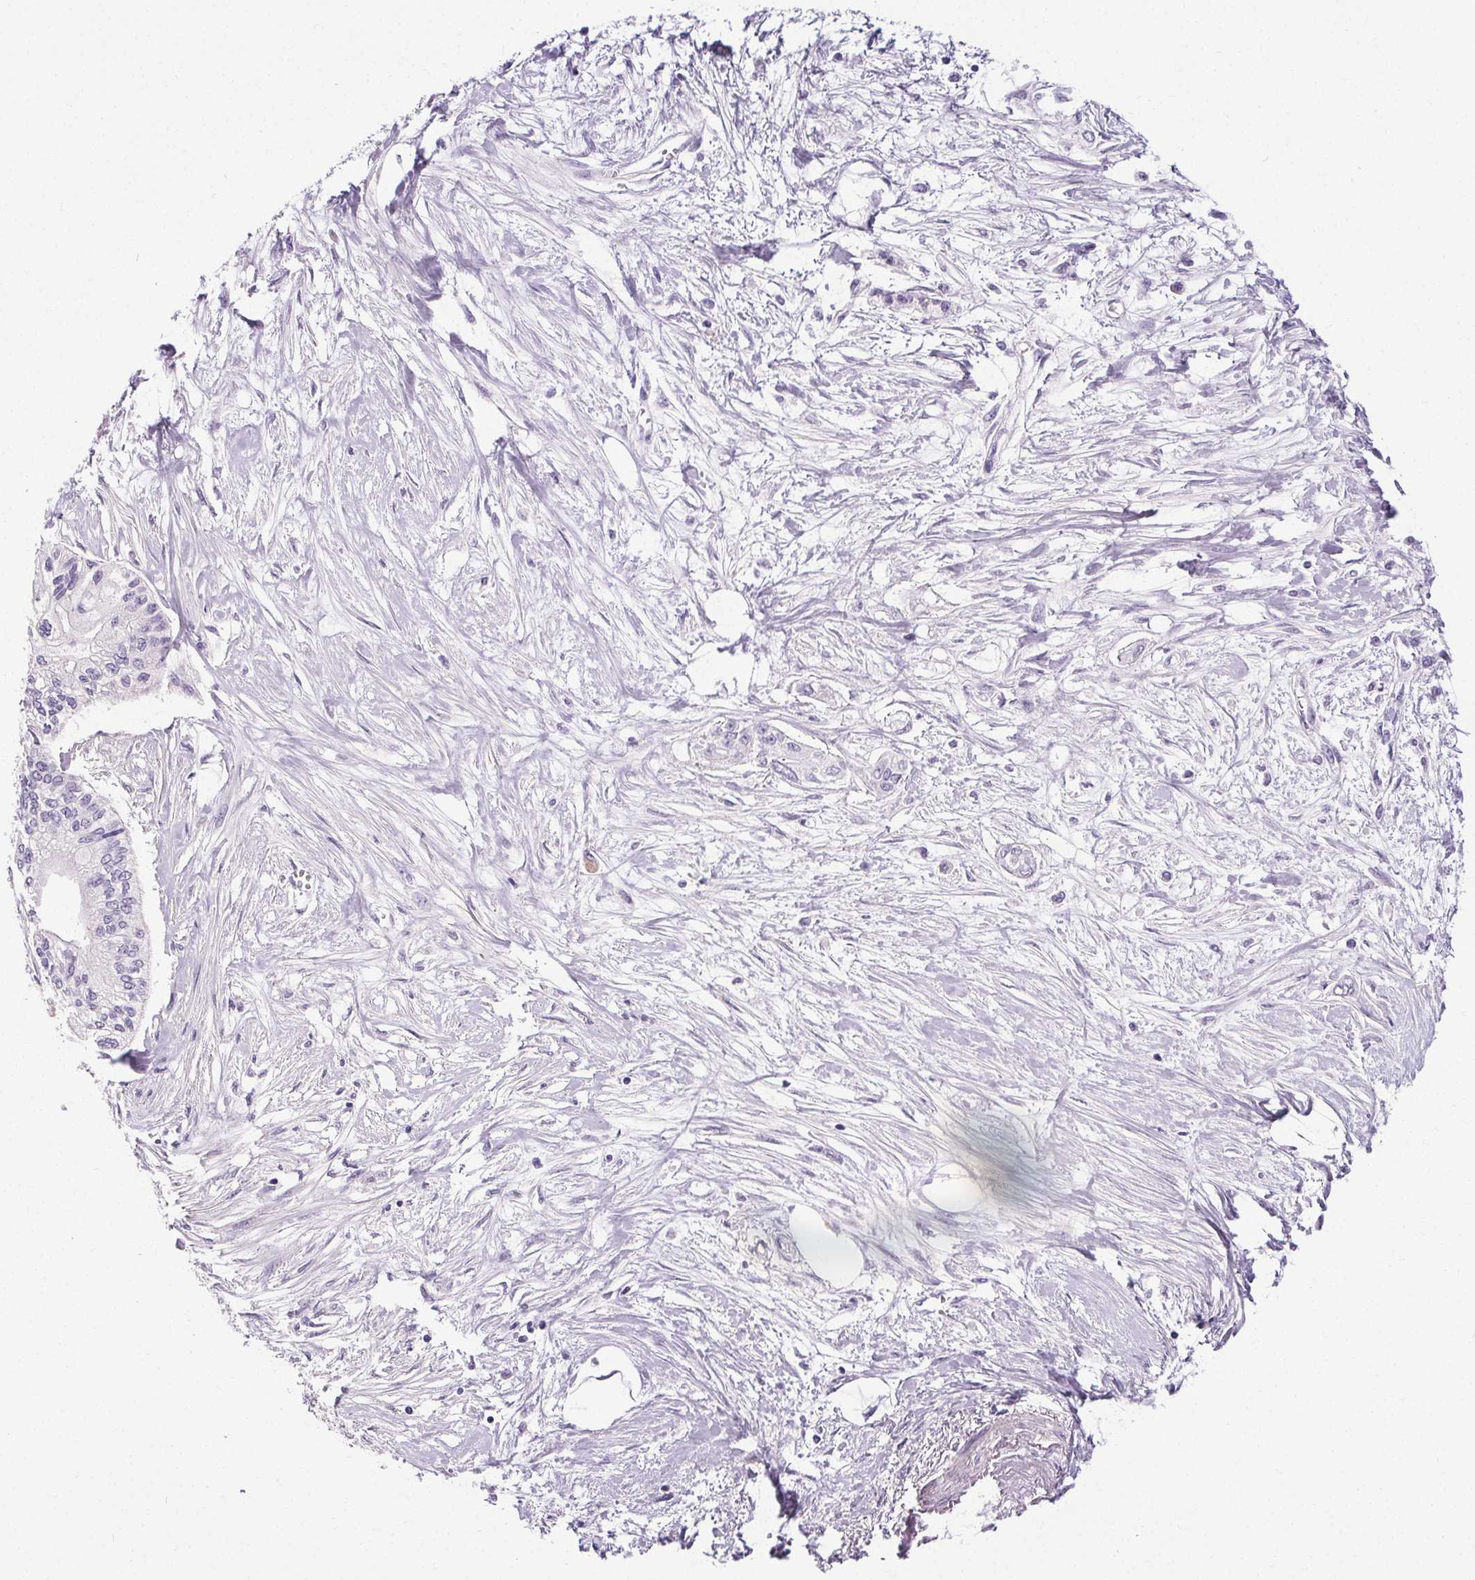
{"staining": {"intensity": "negative", "quantity": "none", "location": "none"}, "tissue": "pancreatic cancer", "cell_type": "Tumor cells", "image_type": "cancer", "snomed": [{"axis": "morphology", "description": "Adenocarcinoma, NOS"}, {"axis": "topography", "description": "Pancreas"}], "caption": "This micrograph is of pancreatic adenocarcinoma stained with IHC to label a protein in brown with the nuclei are counter-stained blue. There is no positivity in tumor cells.", "gene": "ELAVL2", "patient": {"sex": "female", "age": 77}}